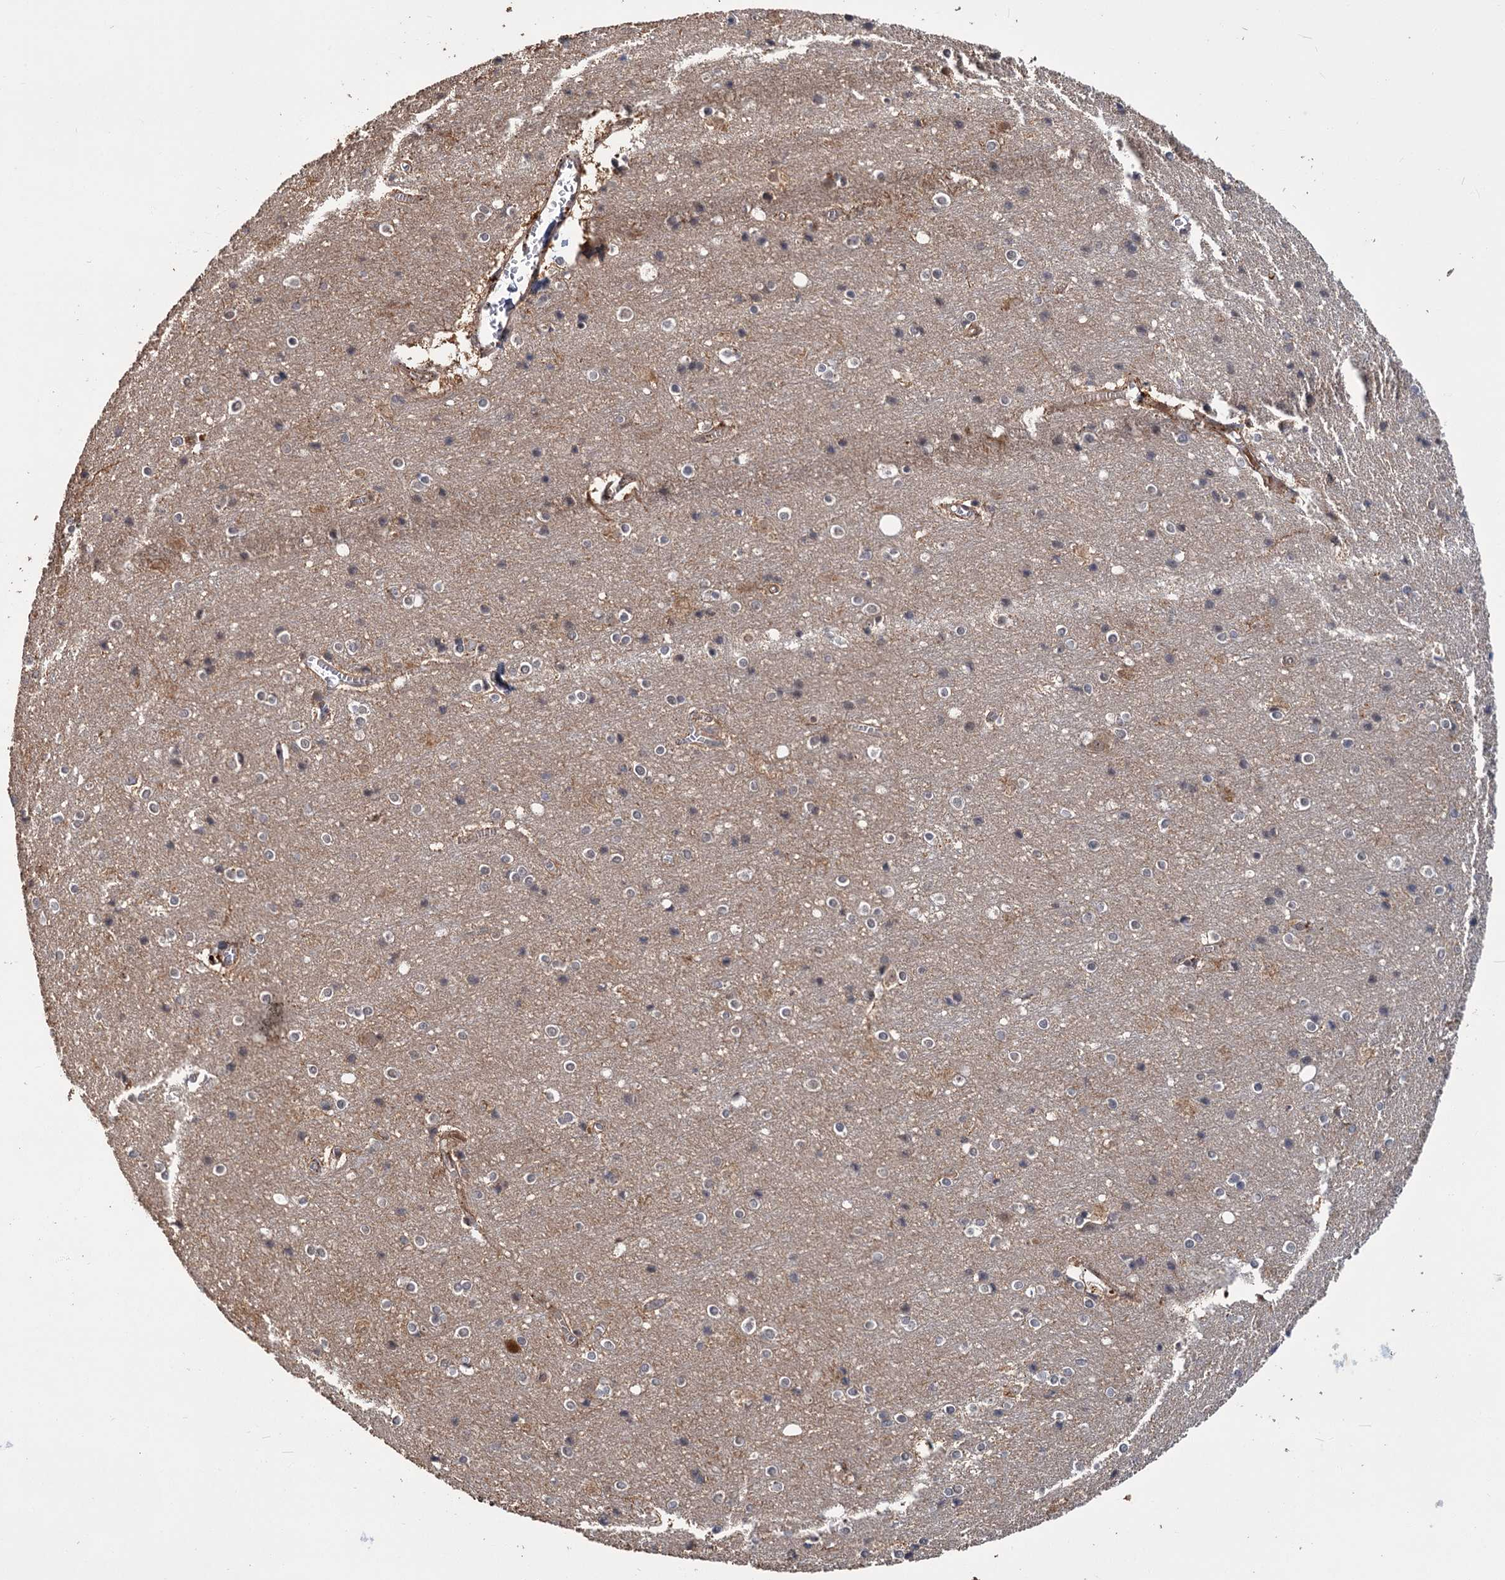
{"staining": {"intensity": "moderate", "quantity": ">75%", "location": "cytoplasmic/membranous"}, "tissue": "cerebral cortex", "cell_type": "Endothelial cells", "image_type": "normal", "snomed": [{"axis": "morphology", "description": "Normal tissue, NOS"}, {"axis": "topography", "description": "Cerebral cortex"}], "caption": "Immunohistochemistry histopathology image of normal human cerebral cortex stained for a protein (brown), which displays medium levels of moderate cytoplasmic/membranous expression in approximately >75% of endothelial cells.", "gene": "KANSL2", "patient": {"sex": "male", "age": 54}}